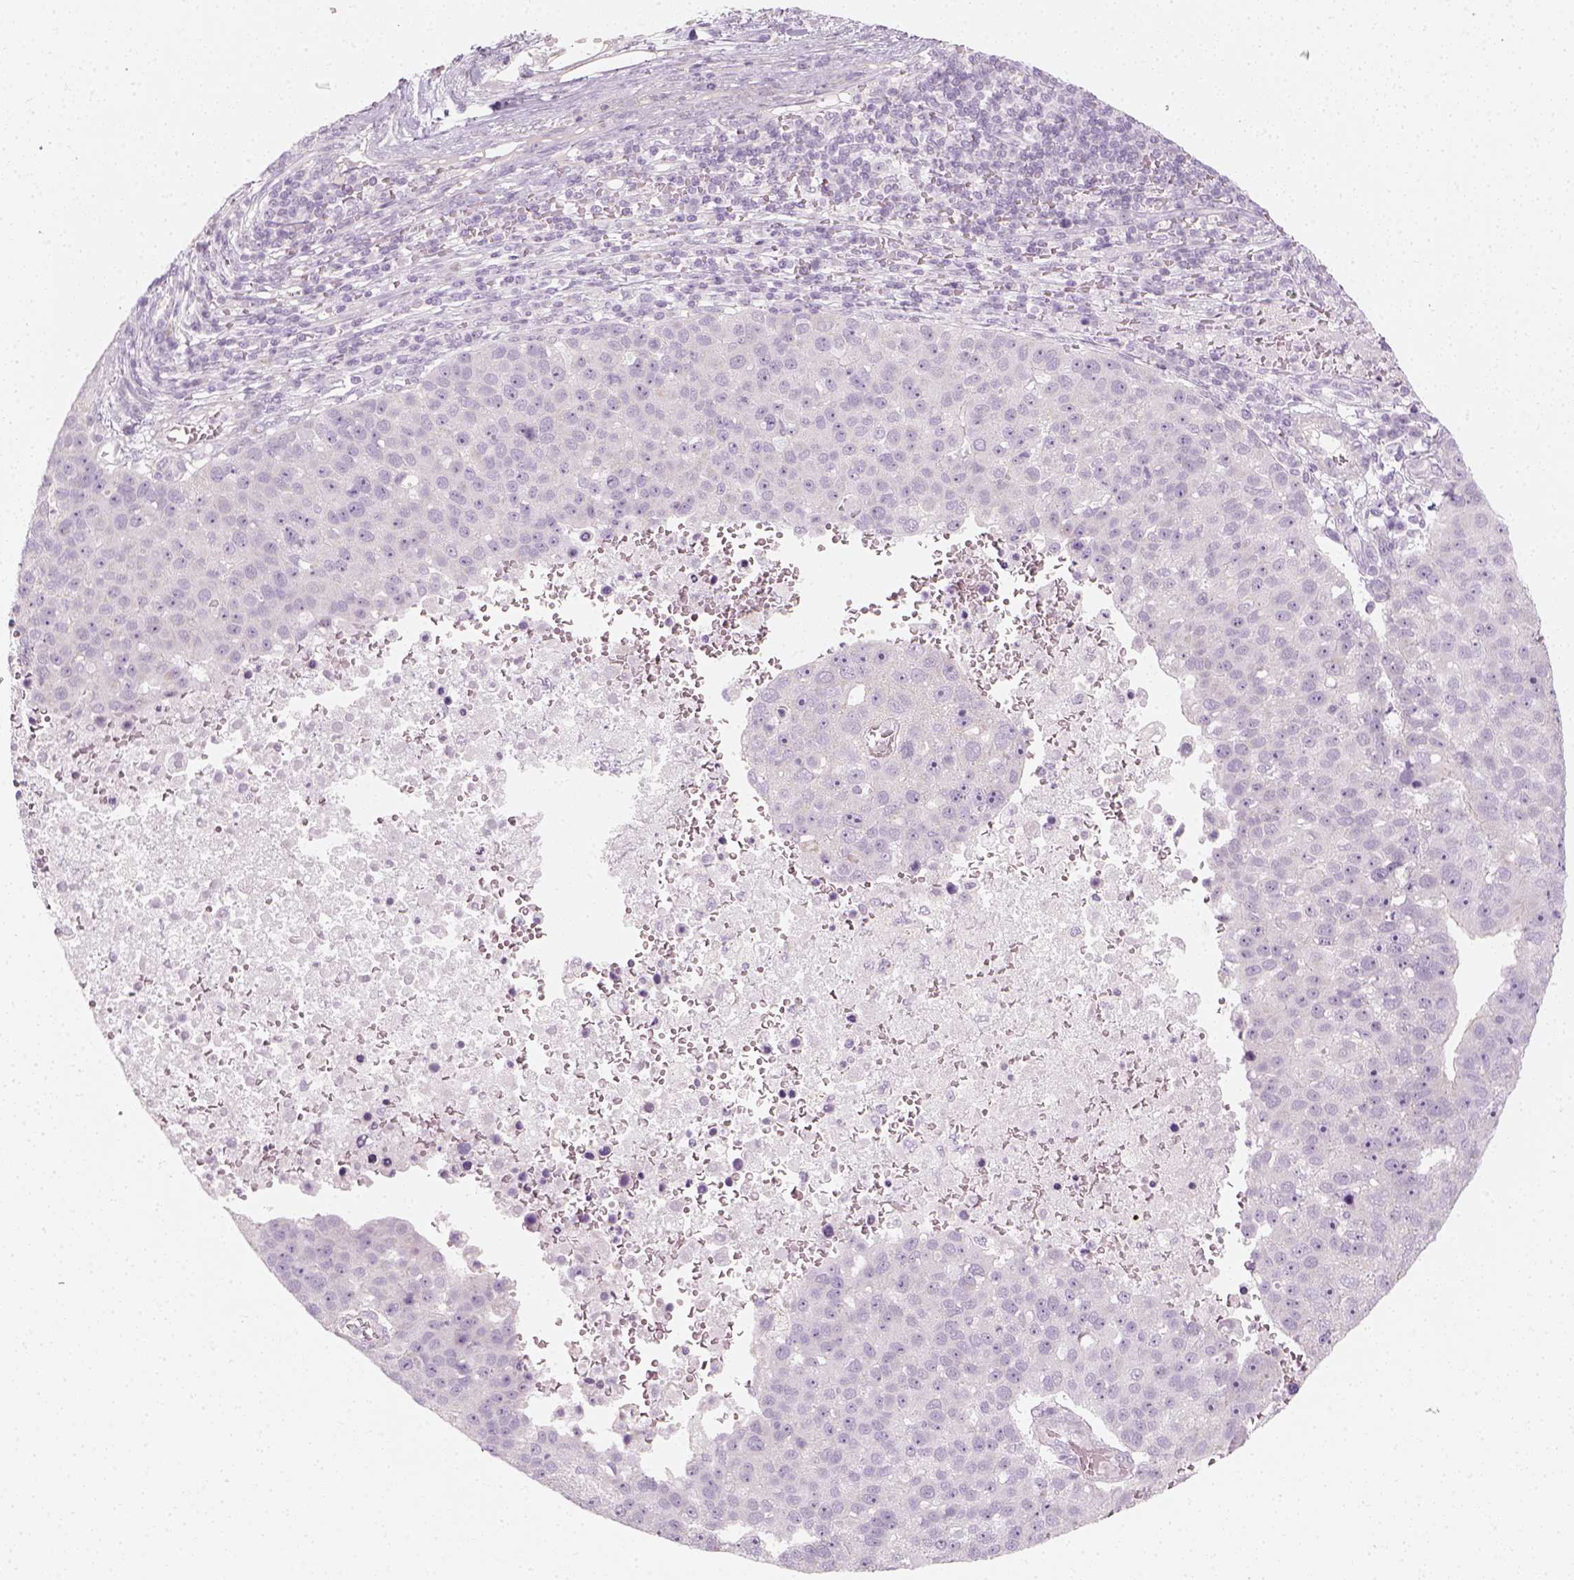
{"staining": {"intensity": "negative", "quantity": "none", "location": "none"}, "tissue": "pancreatic cancer", "cell_type": "Tumor cells", "image_type": "cancer", "snomed": [{"axis": "morphology", "description": "Adenocarcinoma, NOS"}, {"axis": "topography", "description": "Pancreas"}], "caption": "Immunohistochemistry micrograph of human pancreatic adenocarcinoma stained for a protein (brown), which reveals no expression in tumor cells.", "gene": "PRAME", "patient": {"sex": "female", "age": 61}}